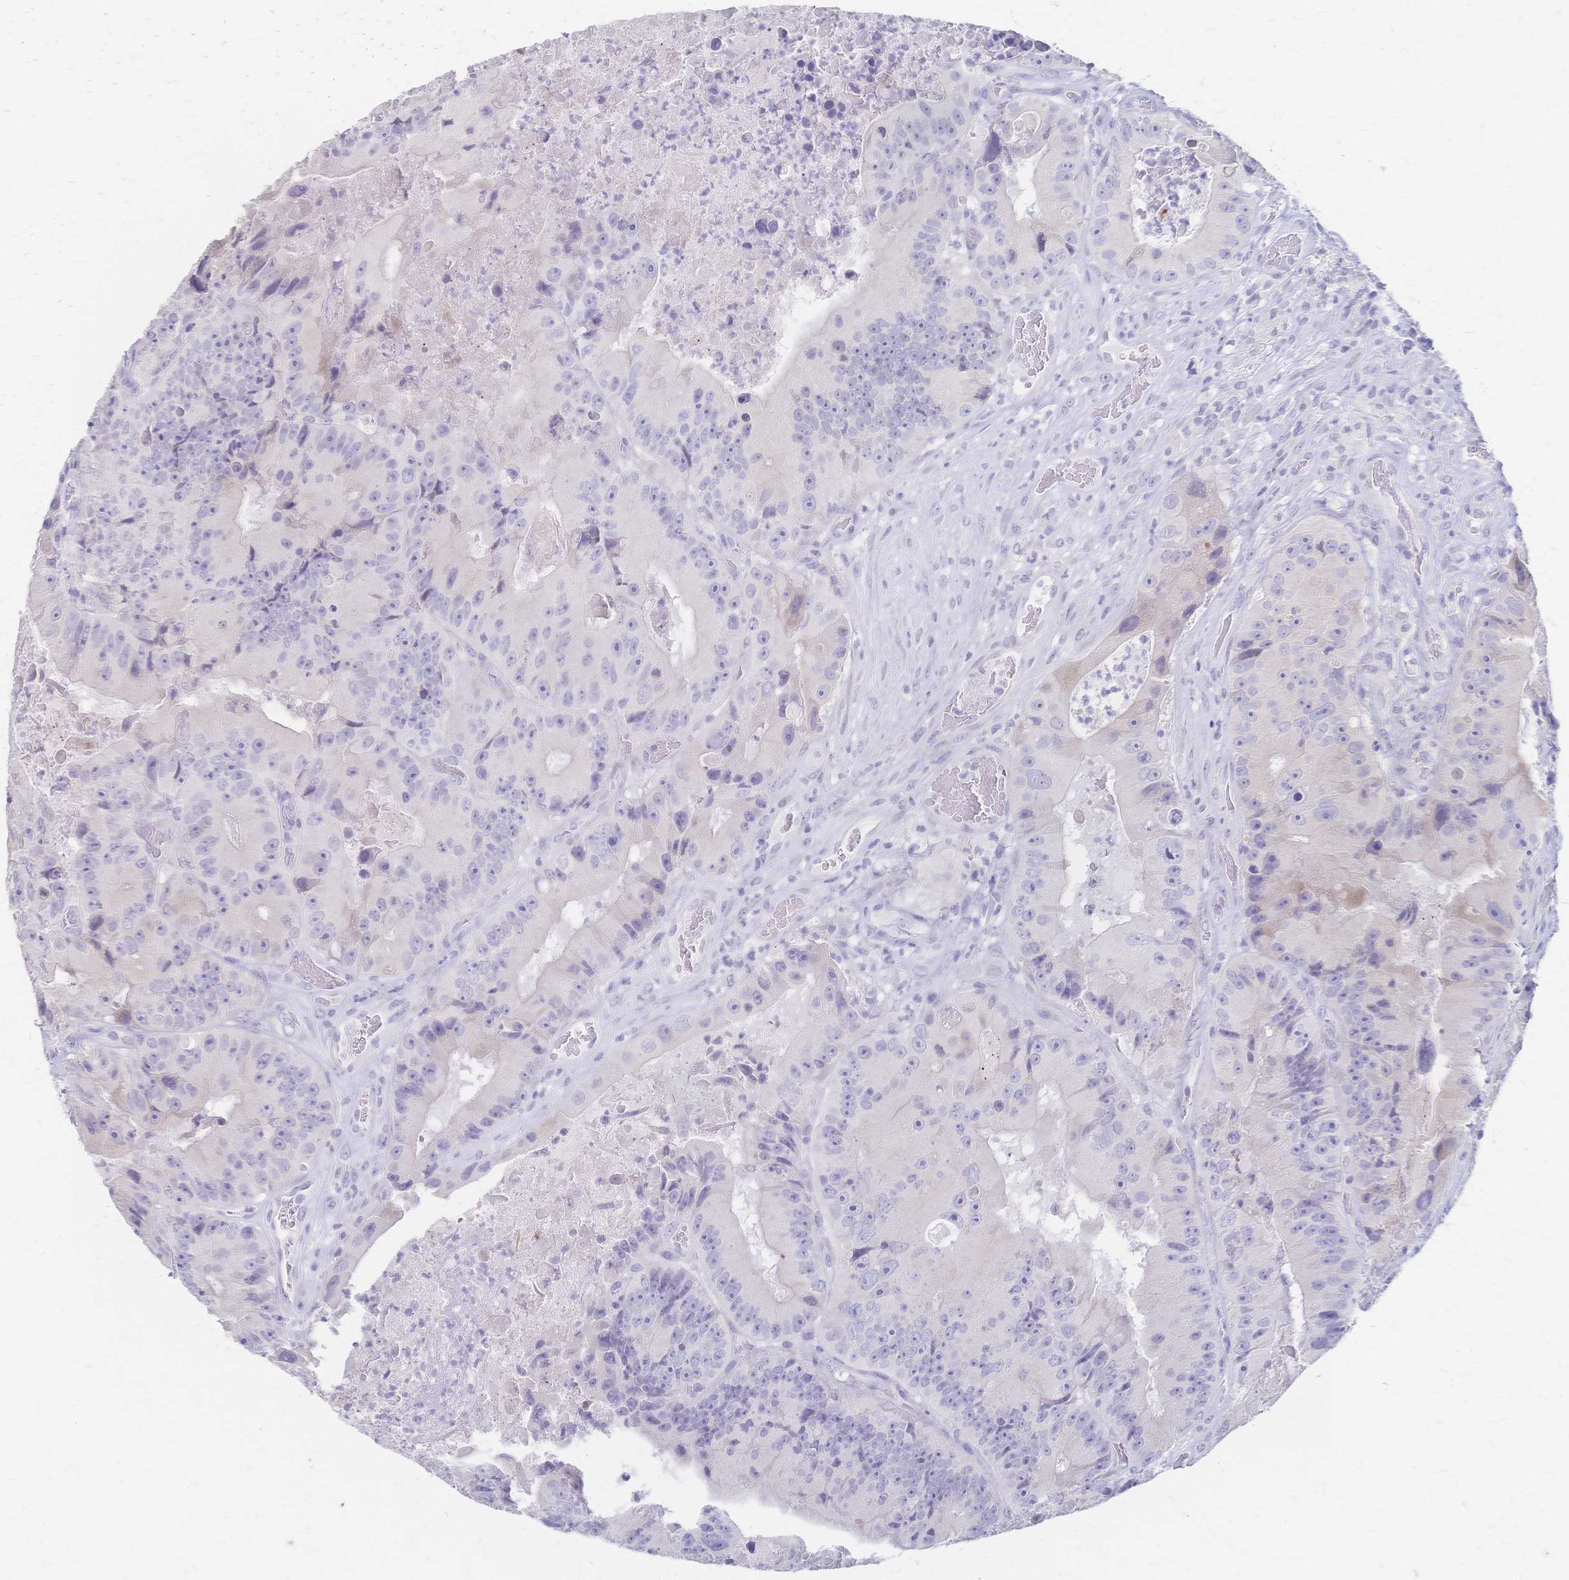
{"staining": {"intensity": "negative", "quantity": "none", "location": "none"}, "tissue": "colorectal cancer", "cell_type": "Tumor cells", "image_type": "cancer", "snomed": [{"axis": "morphology", "description": "Adenocarcinoma, NOS"}, {"axis": "topography", "description": "Colon"}], "caption": "IHC of adenocarcinoma (colorectal) exhibits no staining in tumor cells.", "gene": "CYB5A", "patient": {"sex": "female", "age": 86}}